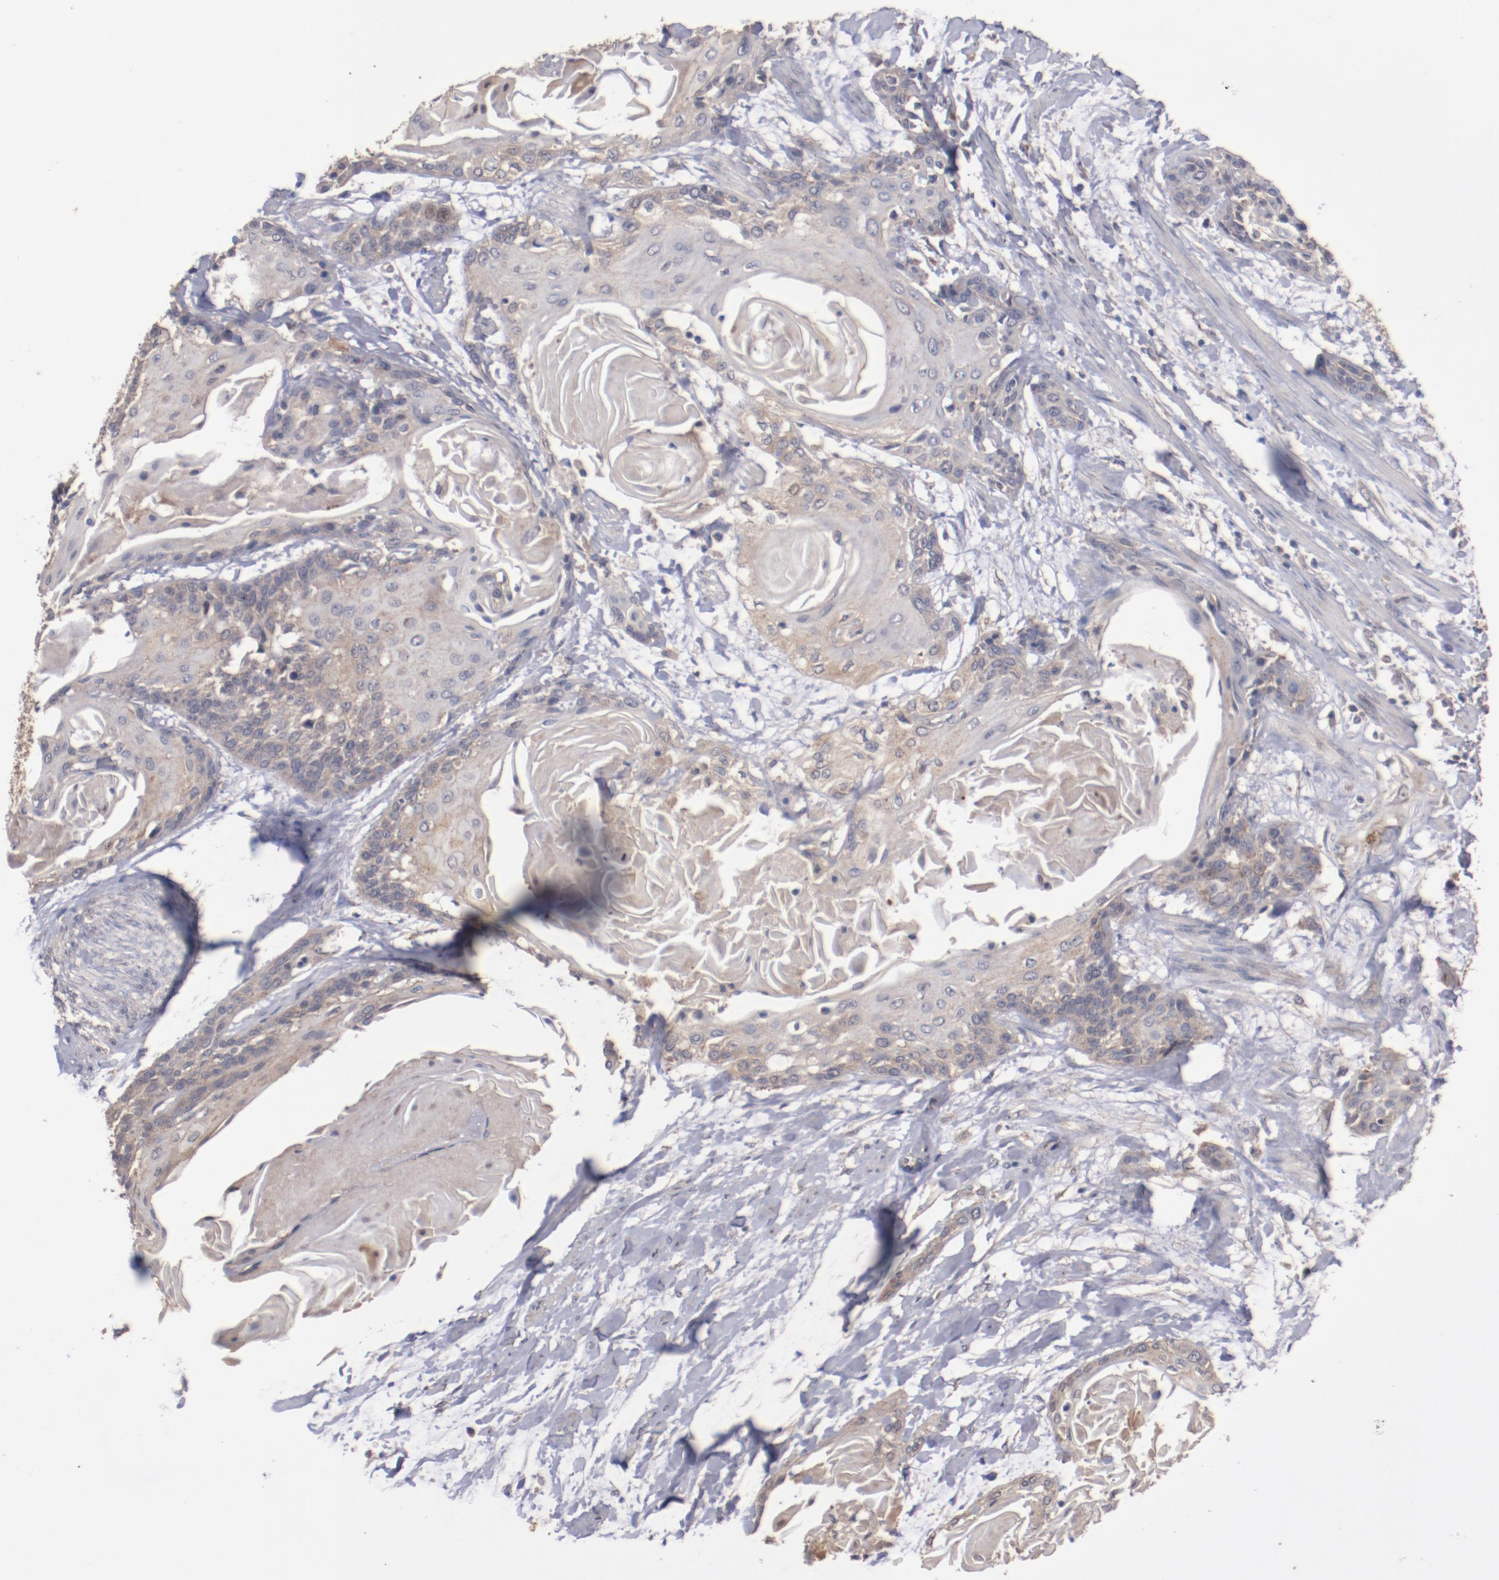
{"staining": {"intensity": "moderate", "quantity": ">75%", "location": "cytoplasmic/membranous"}, "tissue": "cervical cancer", "cell_type": "Tumor cells", "image_type": "cancer", "snomed": [{"axis": "morphology", "description": "Squamous cell carcinoma, NOS"}, {"axis": "topography", "description": "Cervix"}], "caption": "Immunohistochemical staining of cervical cancer displays medium levels of moderate cytoplasmic/membranous protein expression in approximately >75% of tumor cells. Using DAB (brown) and hematoxylin (blue) stains, captured at high magnification using brightfield microscopy.", "gene": "DIPK2B", "patient": {"sex": "female", "age": 57}}